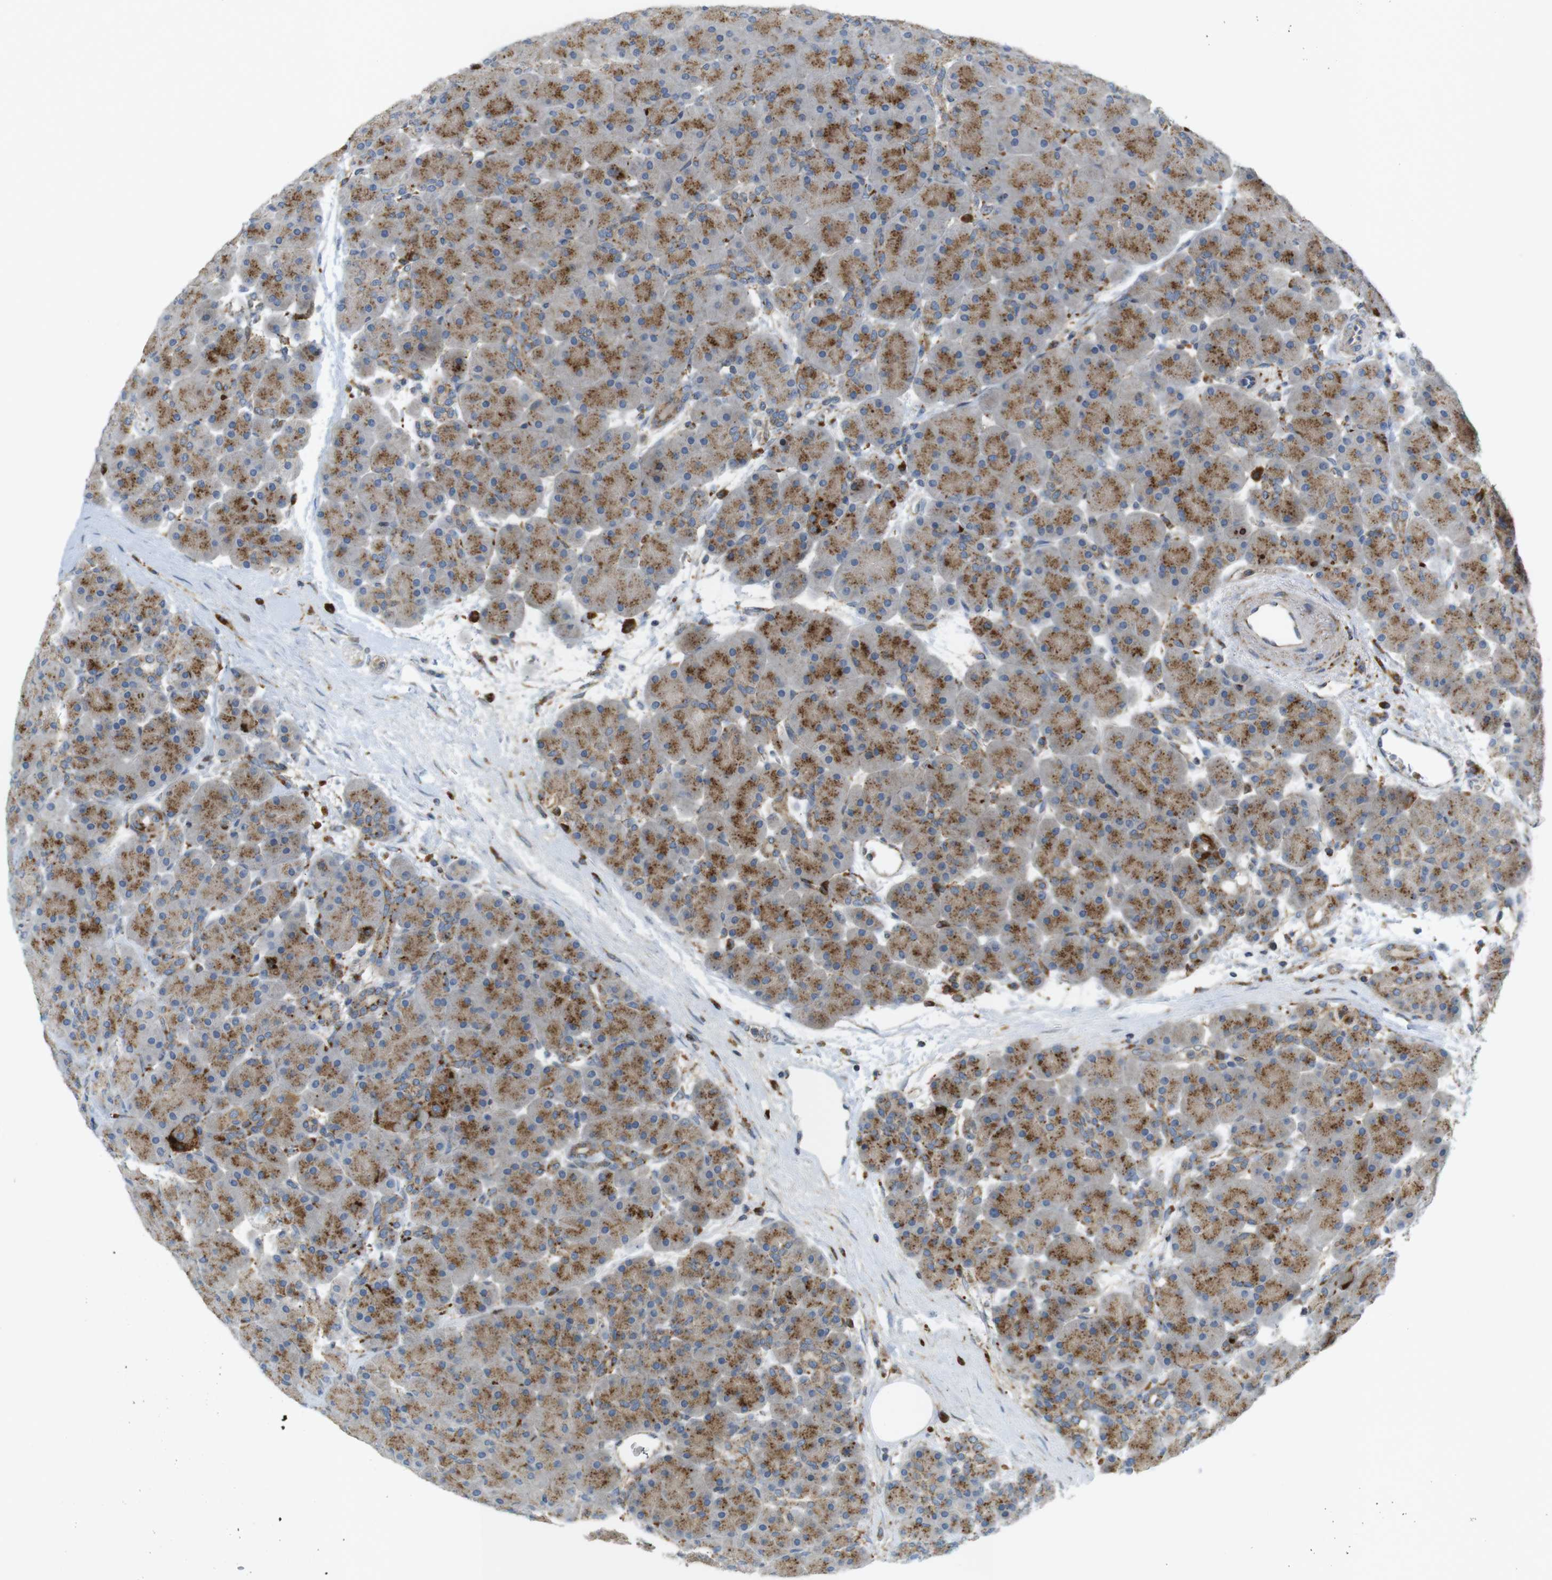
{"staining": {"intensity": "moderate", "quantity": ">75%", "location": "cytoplasmic/membranous"}, "tissue": "pancreas", "cell_type": "Exocrine glandular cells", "image_type": "normal", "snomed": [{"axis": "morphology", "description": "Normal tissue, NOS"}, {"axis": "topography", "description": "Pancreas"}], "caption": "DAB immunohistochemical staining of unremarkable pancreas shows moderate cytoplasmic/membranous protein staining in about >75% of exocrine glandular cells. The staining was performed using DAB, with brown indicating positive protein expression. Nuclei are stained blue with hematoxylin.", "gene": "LAMP1", "patient": {"sex": "male", "age": 66}}